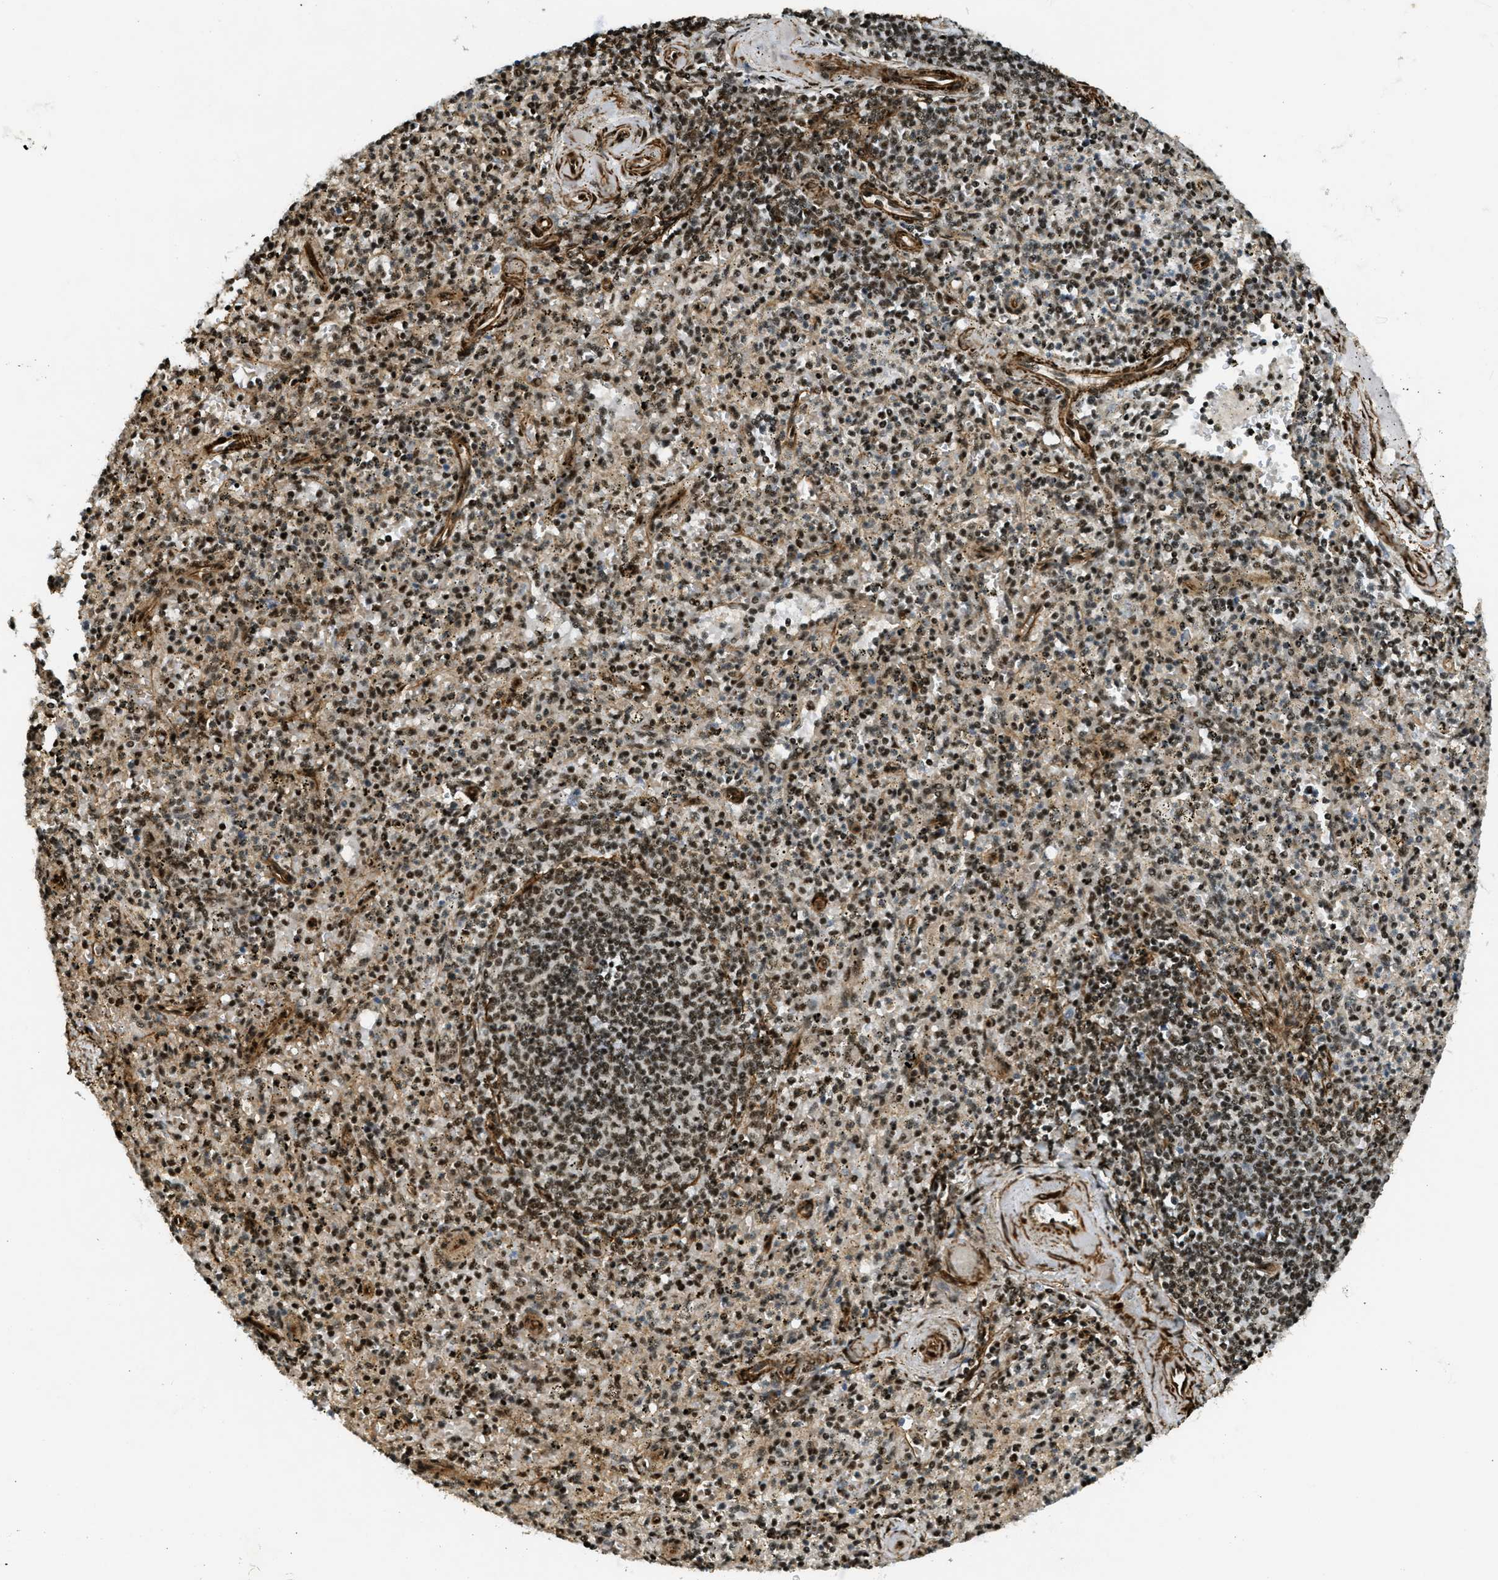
{"staining": {"intensity": "strong", "quantity": "25%-75%", "location": "nuclear"}, "tissue": "spleen", "cell_type": "Cells in red pulp", "image_type": "normal", "snomed": [{"axis": "morphology", "description": "Normal tissue, NOS"}, {"axis": "topography", "description": "Spleen"}], "caption": "Protein staining of benign spleen displays strong nuclear expression in approximately 25%-75% of cells in red pulp. (Brightfield microscopy of DAB IHC at high magnification).", "gene": "CFAP36", "patient": {"sex": "male", "age": 72}}